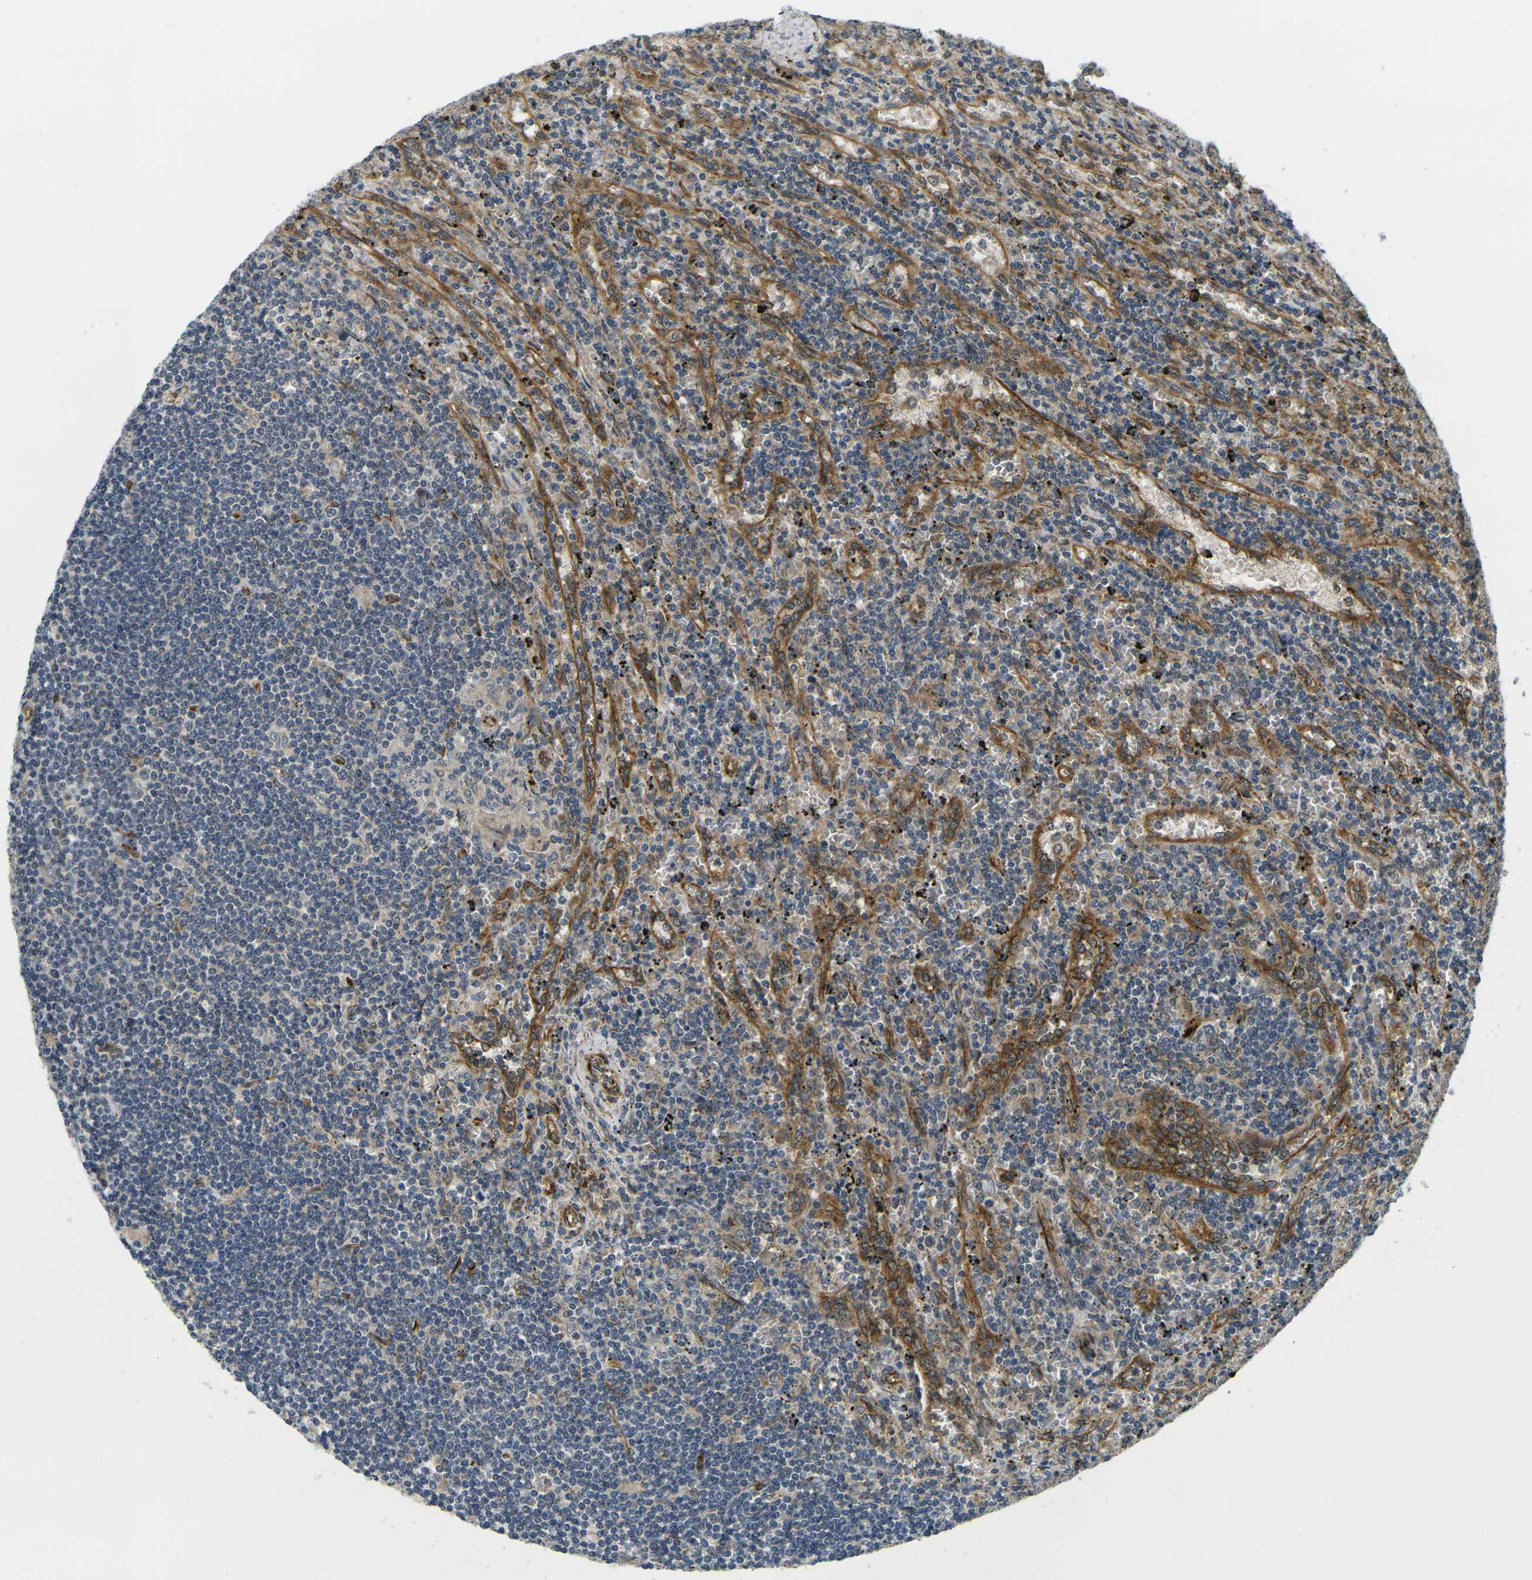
{"staining": {"intensity": "moderate", "quantity": "<25%", "location": "cytoplasmic/membranous"}, "tissue": "lymphoma", "cell_type": "Tumor cells", "image_type": "cancer", "snomed": [{"axis": "morphology", "description": "Malignant lymphoma, non-Hodgkin's type, Low grade"}, {"axis": "topography", "description": "Spleen"}], "caption": "The photomicrograph displays immunohistochemical staining of lymphoma. There is moderate cytoplasmic/membranous staining is identified in approximately <25% of tumor cells.", "gene": "FUT11", "patient": {"sex": "male", "age": 76}}